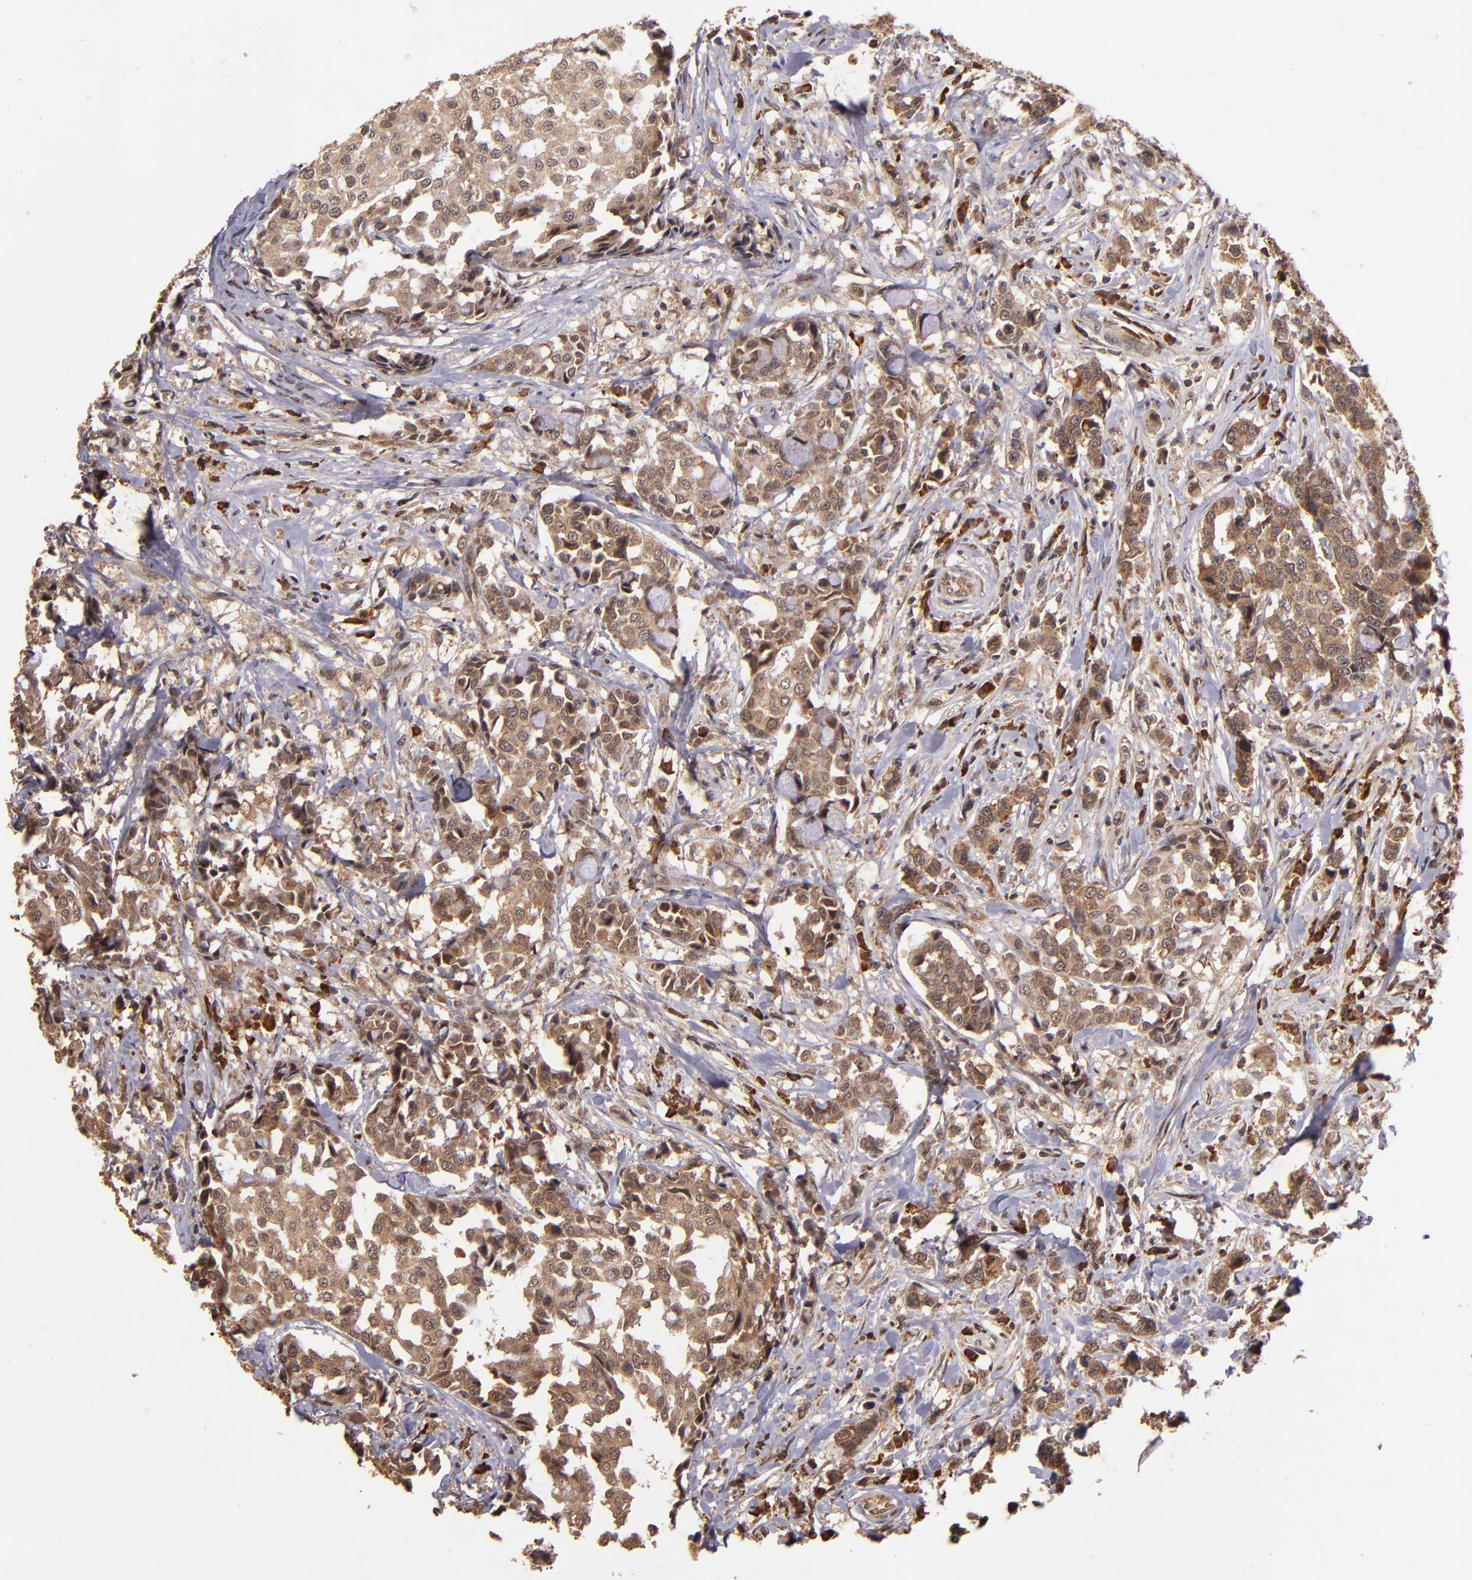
{"staining": {"intensity": "moderate", "quantity": ">75%", "location": "cytoplasmic/membranous"}, "tissue": "breast cancer", "cell_type": "Tumor cells", "image_type": "cancer", "snomed": [{"axis": "morphology", "description": "Duct carcinoma"}, {"axis": "topography", "description": "Breast"}], "caption": "An immunohistochemistry micrograph of neoplastic tissue is shown. Protein staining in brown labels moderate cytoplasmic/membranous positivity in breast invasive ductal carcinoma within tumor cells.", "gene": "RIOK3", "patient": {"sex": "female", "age": 27}}